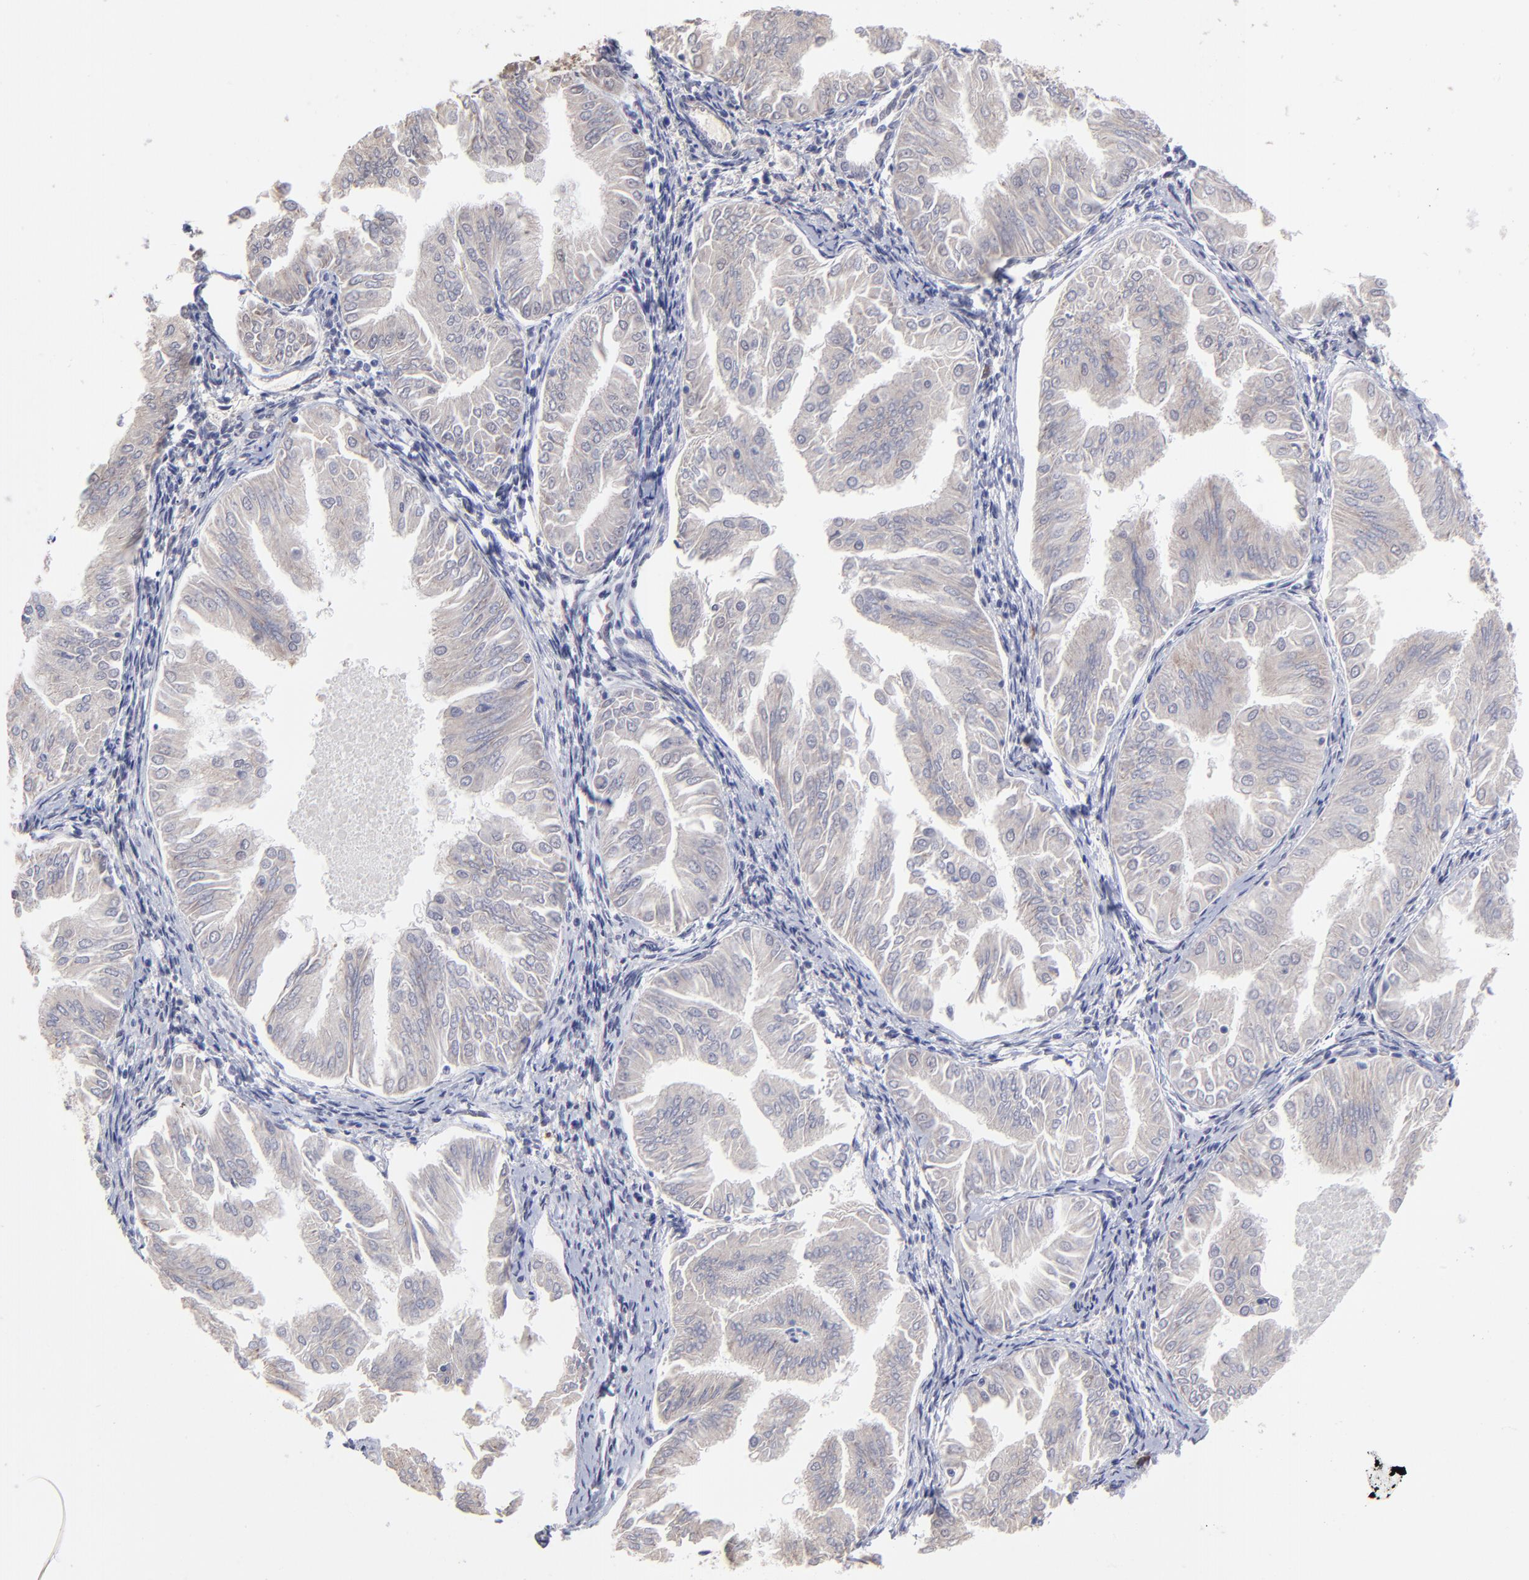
{"staining": {"intensity": "negative", "quantity": "none", "location": "none"}, "tissue": "endometrial cancer", "cell_type": "Tumor cells", "image_type": "cancer", "snomed": [{"axis": "morphology", "description": "Adenocarcinoma, NOS"}, {"axis": "topography", "description": "Endometrium"}], "caption": "A photomicrograph of human endometrial cancer is negative for staining in tumor cells.", "gene": "CHL1", "patient": {"sex": "female", "age": 53}}